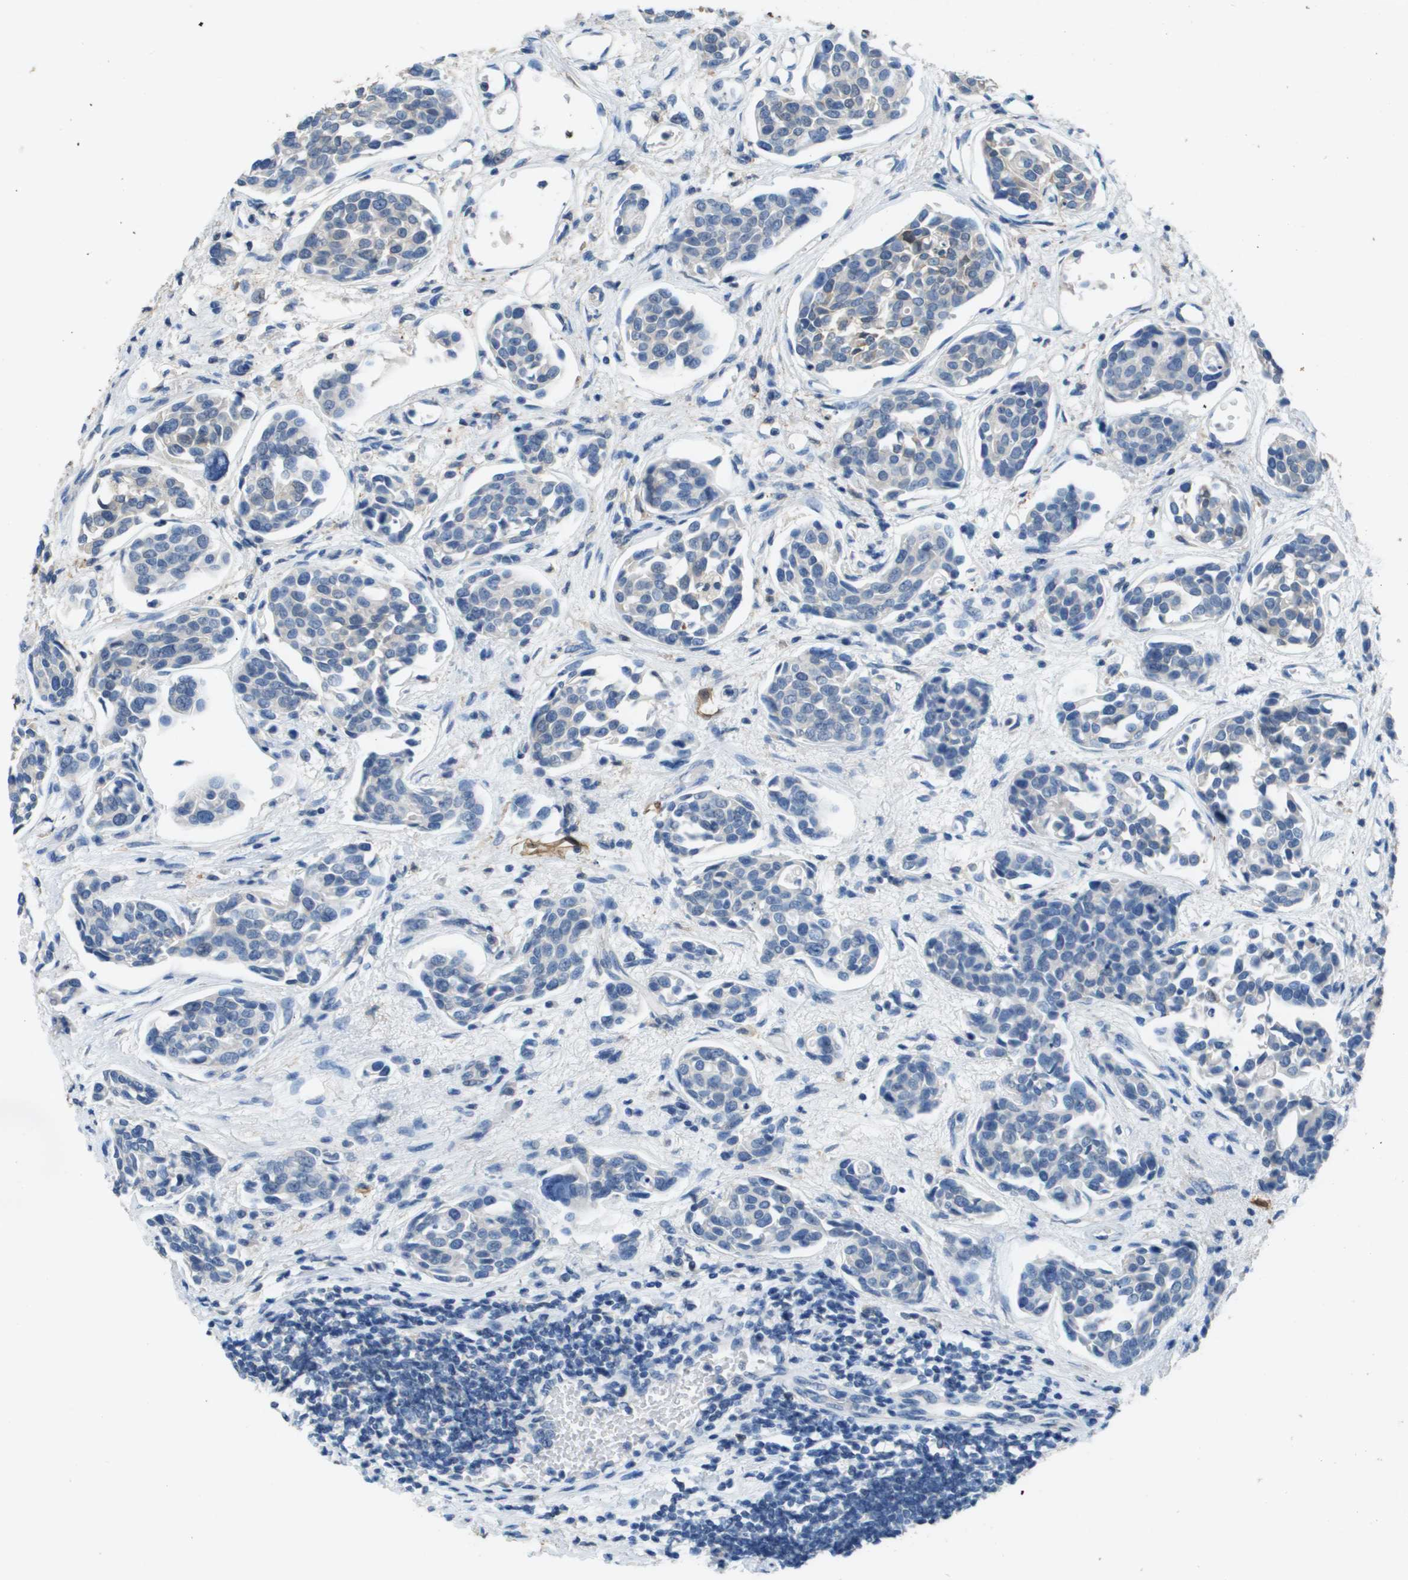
{"staining": {"intensity": "negative", "quantity": "none", "location": "none"}, "tissue": "urothelial cancer", "cell_type": "Tumor cells", "image_type": "cancer", "snomed": [{"axis": "morphology", "description": "Urothelial carcinoma, High grade"}, {"axis": "topography", "description": "Urinary bladder"}], "caption": "Tumor cells show no significant expression in urothelial cancer.", "gene": "FABP5", "patient": {"sex": "male", "age": 78}}